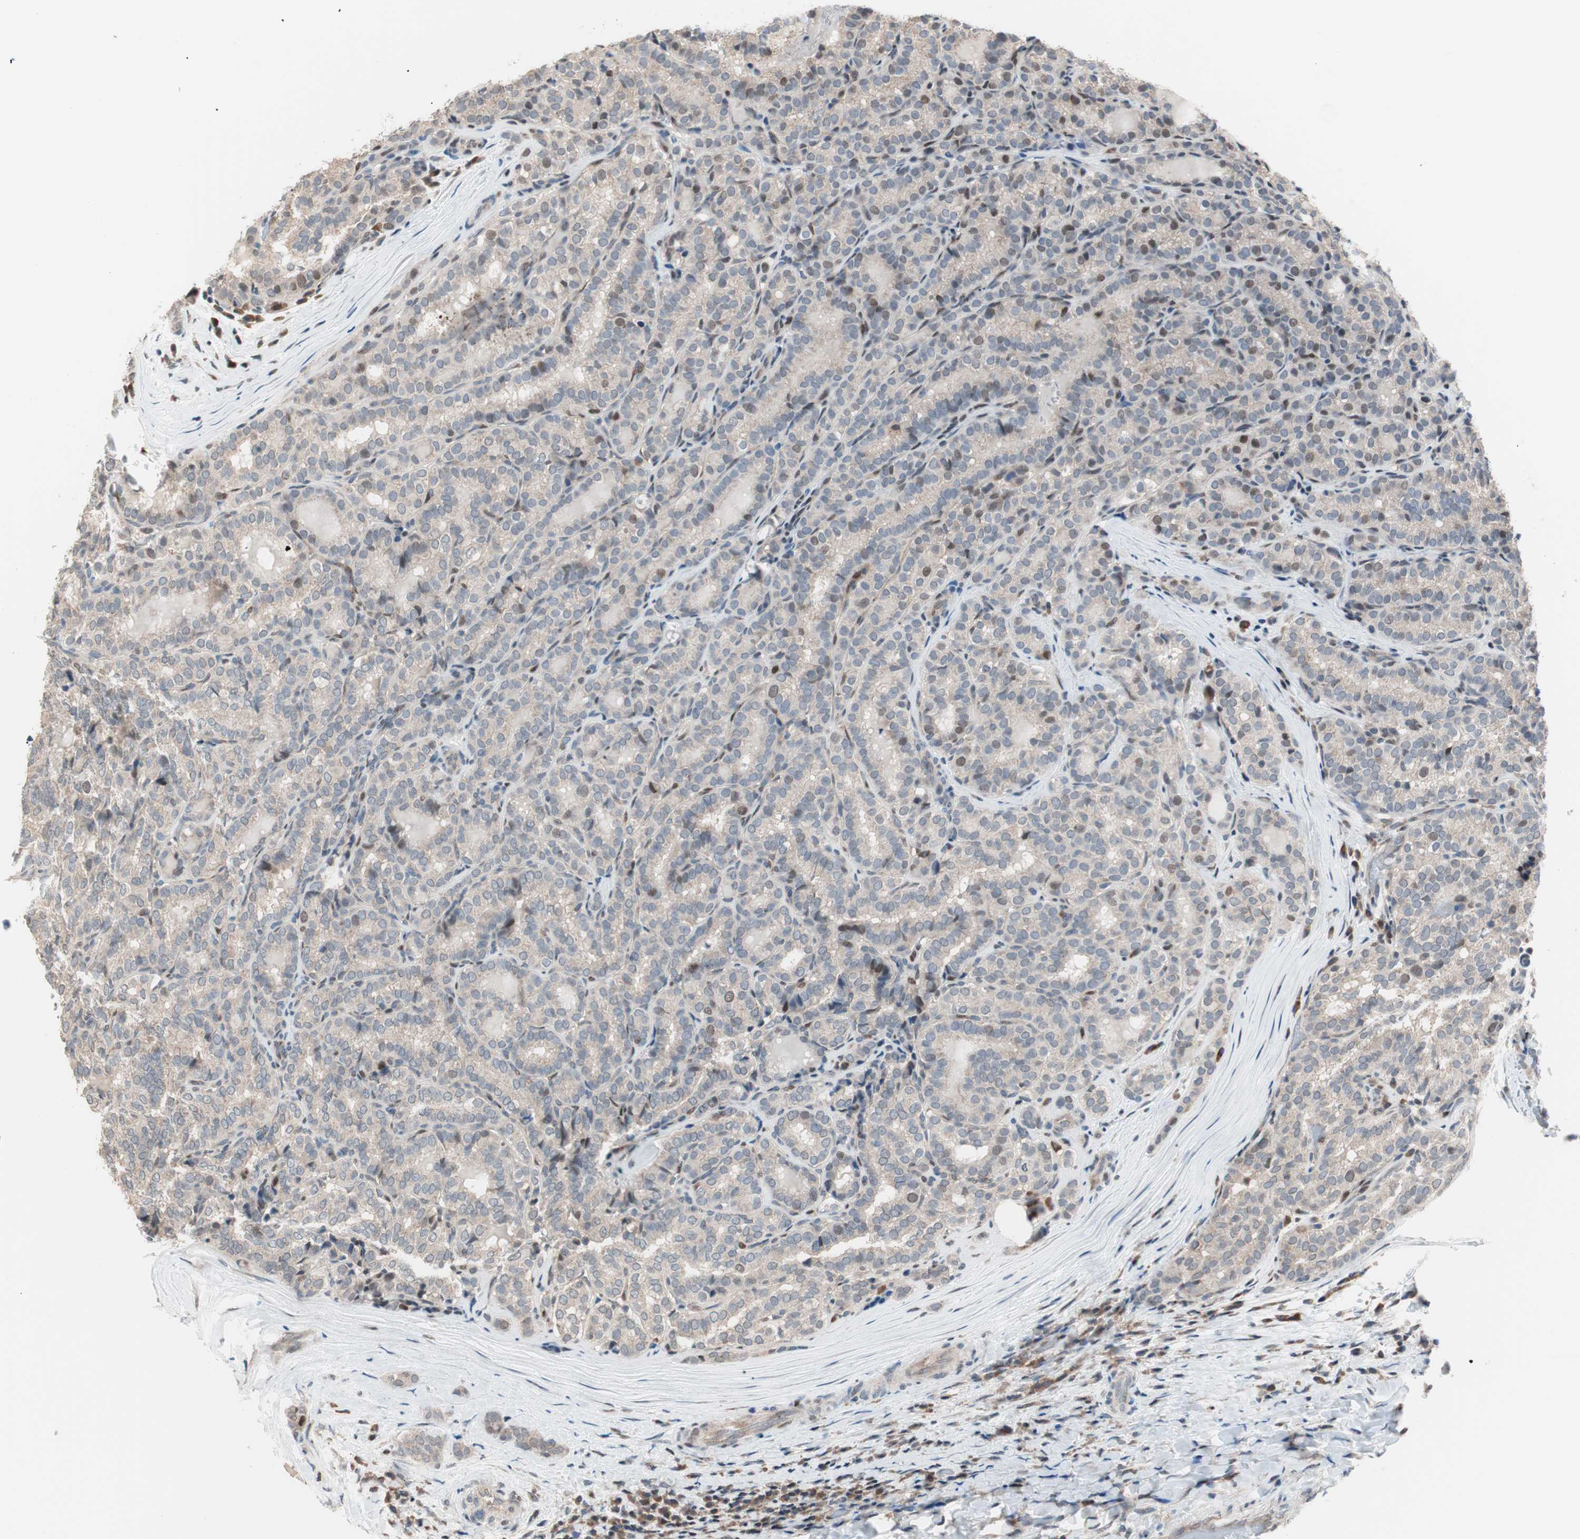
{"staining": {"intensity": "weak", "quantity": "<25%", "location": "nuclear"}, "tissue": "thyroid cancer", "cell_type": "Tumor cells", "image_type": "cancer", "snomed": [{"axis": "morphology", "description": "Normal tissue, NOS"}, {"axis": "morphology", "description": "Papillary adenocarcinoma, NOS"}, {"axis": "topography", "description": "Thyroid gland"}], "caption": "There is no significant positivity in tumor cells of thyroid cancer.", "gene": "POLH", "patient": {"sex": "female", "age": 30}}